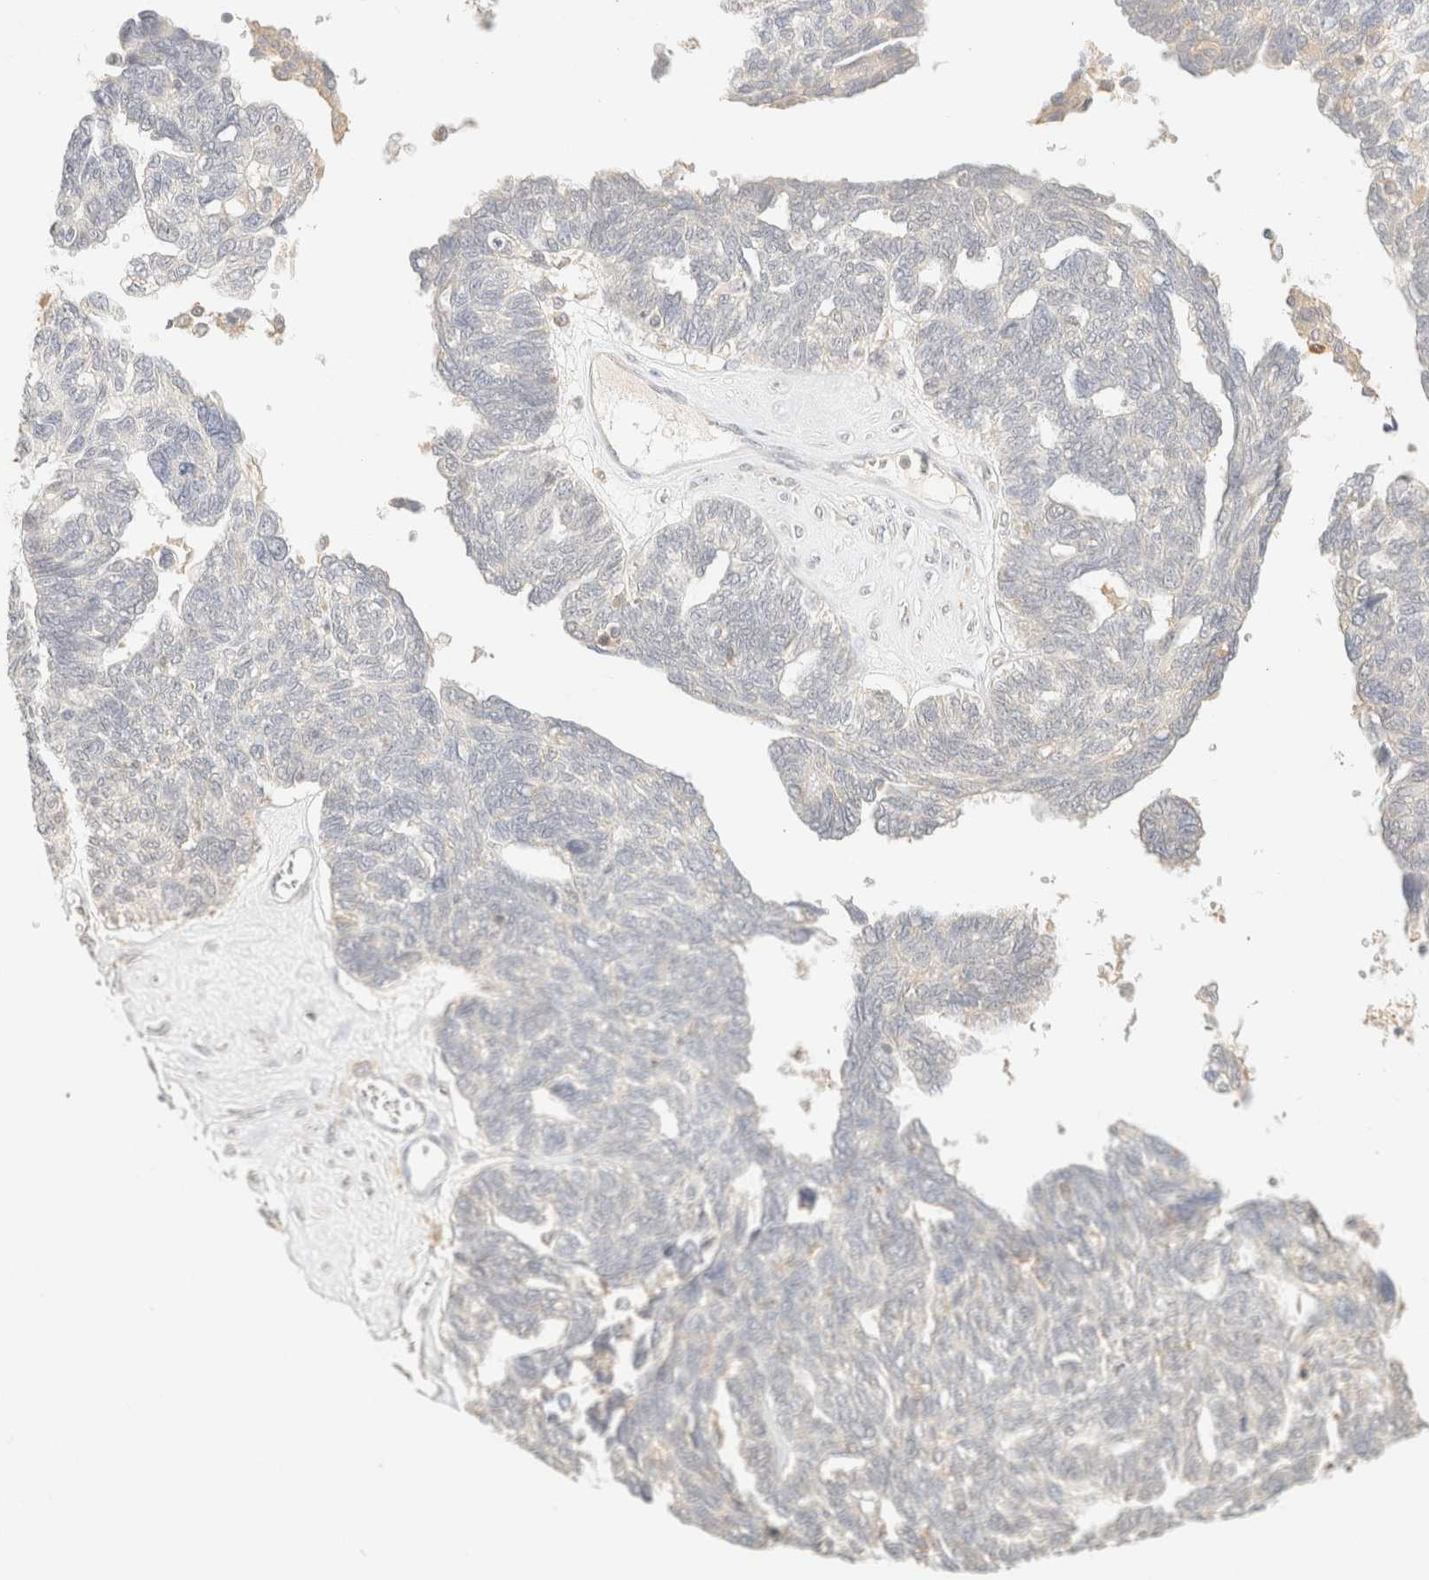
{"staining": {"intensity": "negative", "quantity": "none", "location": "none"}, "tissue": "ovarian cancer", "cell_type": "Tumor cells", "image_type": "cancer", "snomed": [{"axis": "morphology", "description": "Cystadenocarcinoma, serous, NOS"}, {"axis": "topography", "description": "Ovary"}], "caption": "The photomicrograph displays no significant positivity in tumor cells of ovarian serous cystadenocarcinoma. (Brightfield microscopy of DAB immunohistochemistry (IHC) at high magnification).", "gene": "TIMD4", "patient": {"sex": "female", "age": 79}}